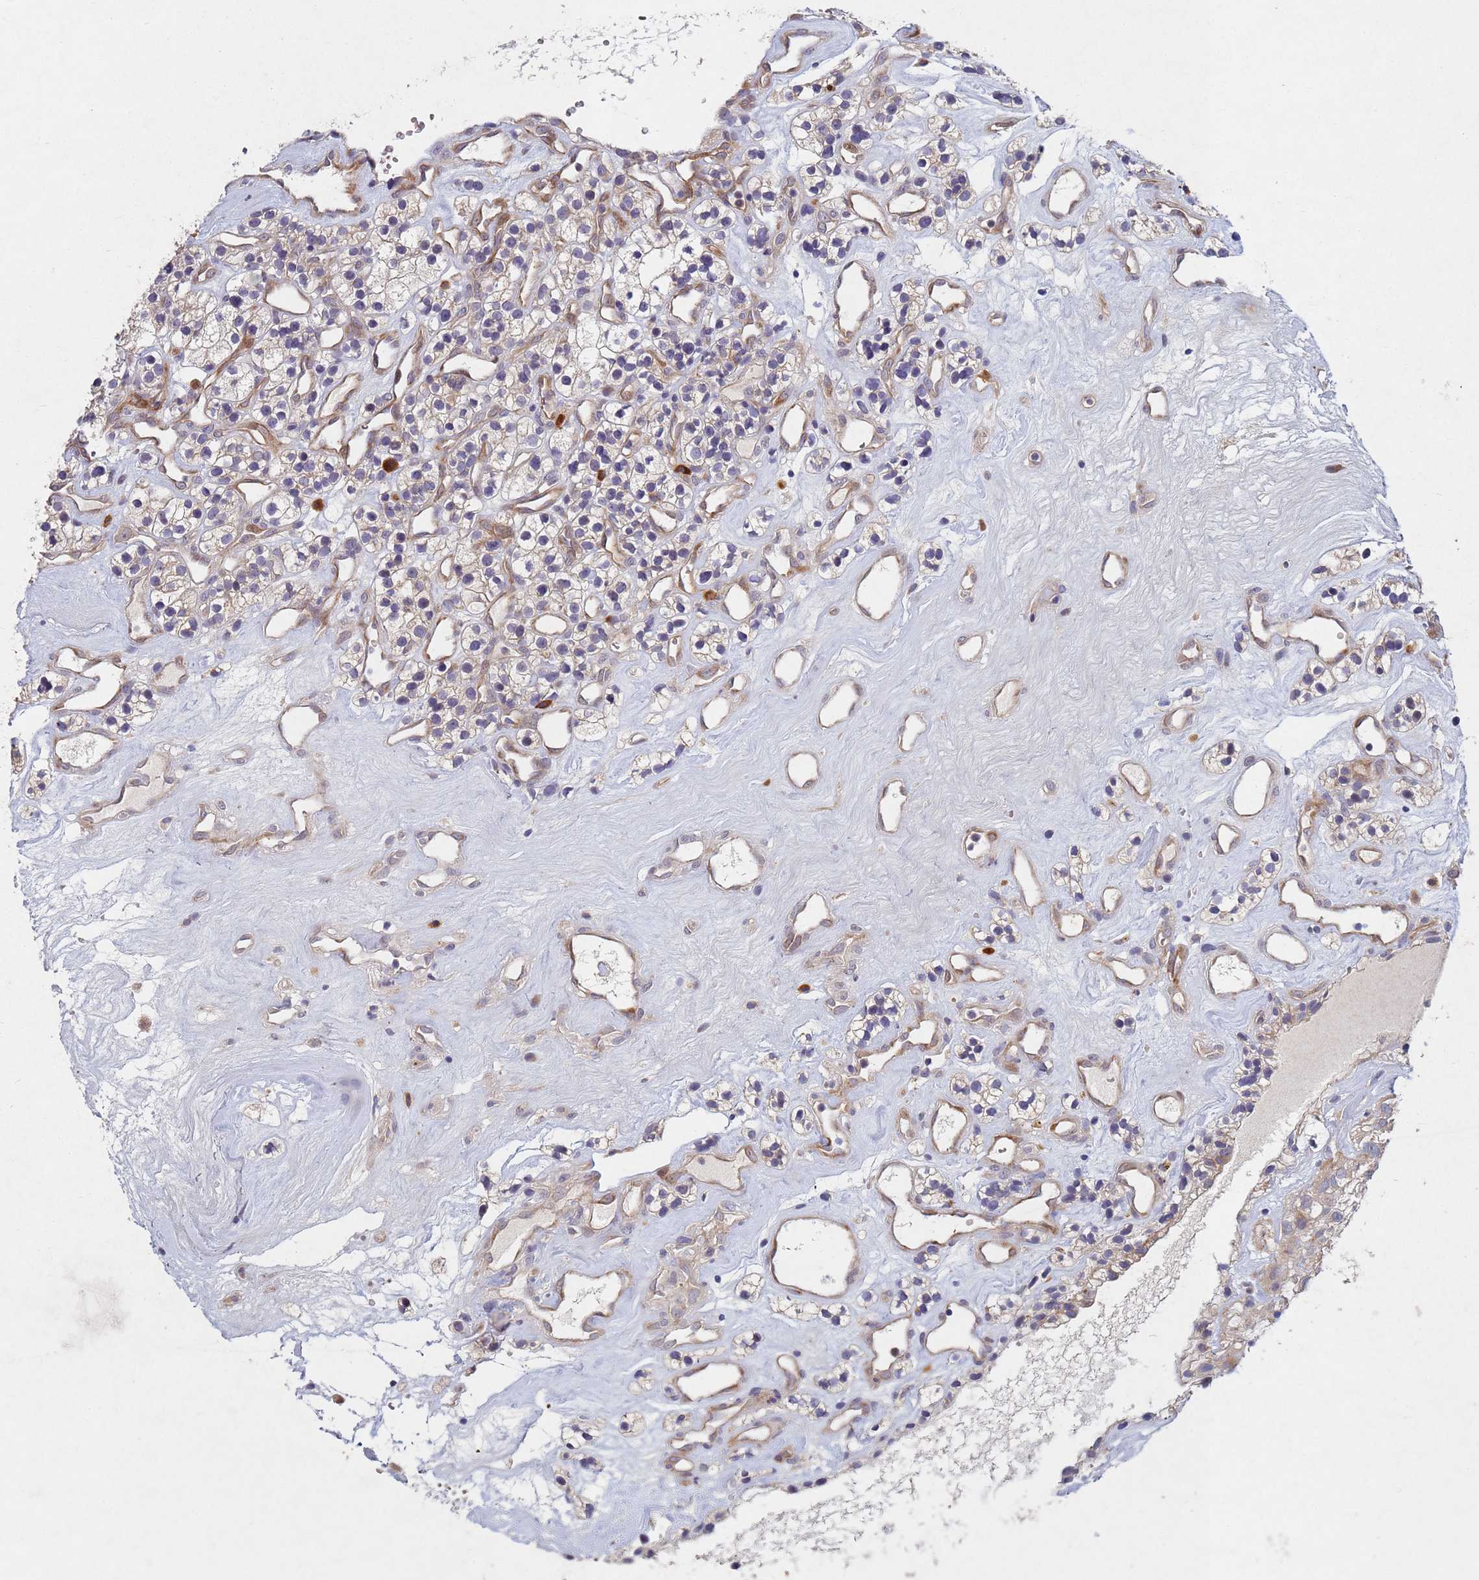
{"staining": {"intensity": "moderate", "quantity": "<25%", "location": "cytoplasmic/membranous"}, "tissue": "renal cancer", "cell_type": "Tumor cells", "image_type": "cancer", "snomed": [{"axis": "morphology", "description": "Adenocarcinoma, NOS"}, {"axis": "topography", "description": "Kidney"}], "caption": "Brown immunohistochemical staining in adenocarcinoma (renal) shows moderate cytoplasmic/membranous positivity in approximately <25% of tumor cells.", "gene": "TNPO2", "patient": {"sex": "female", "age": 57}}